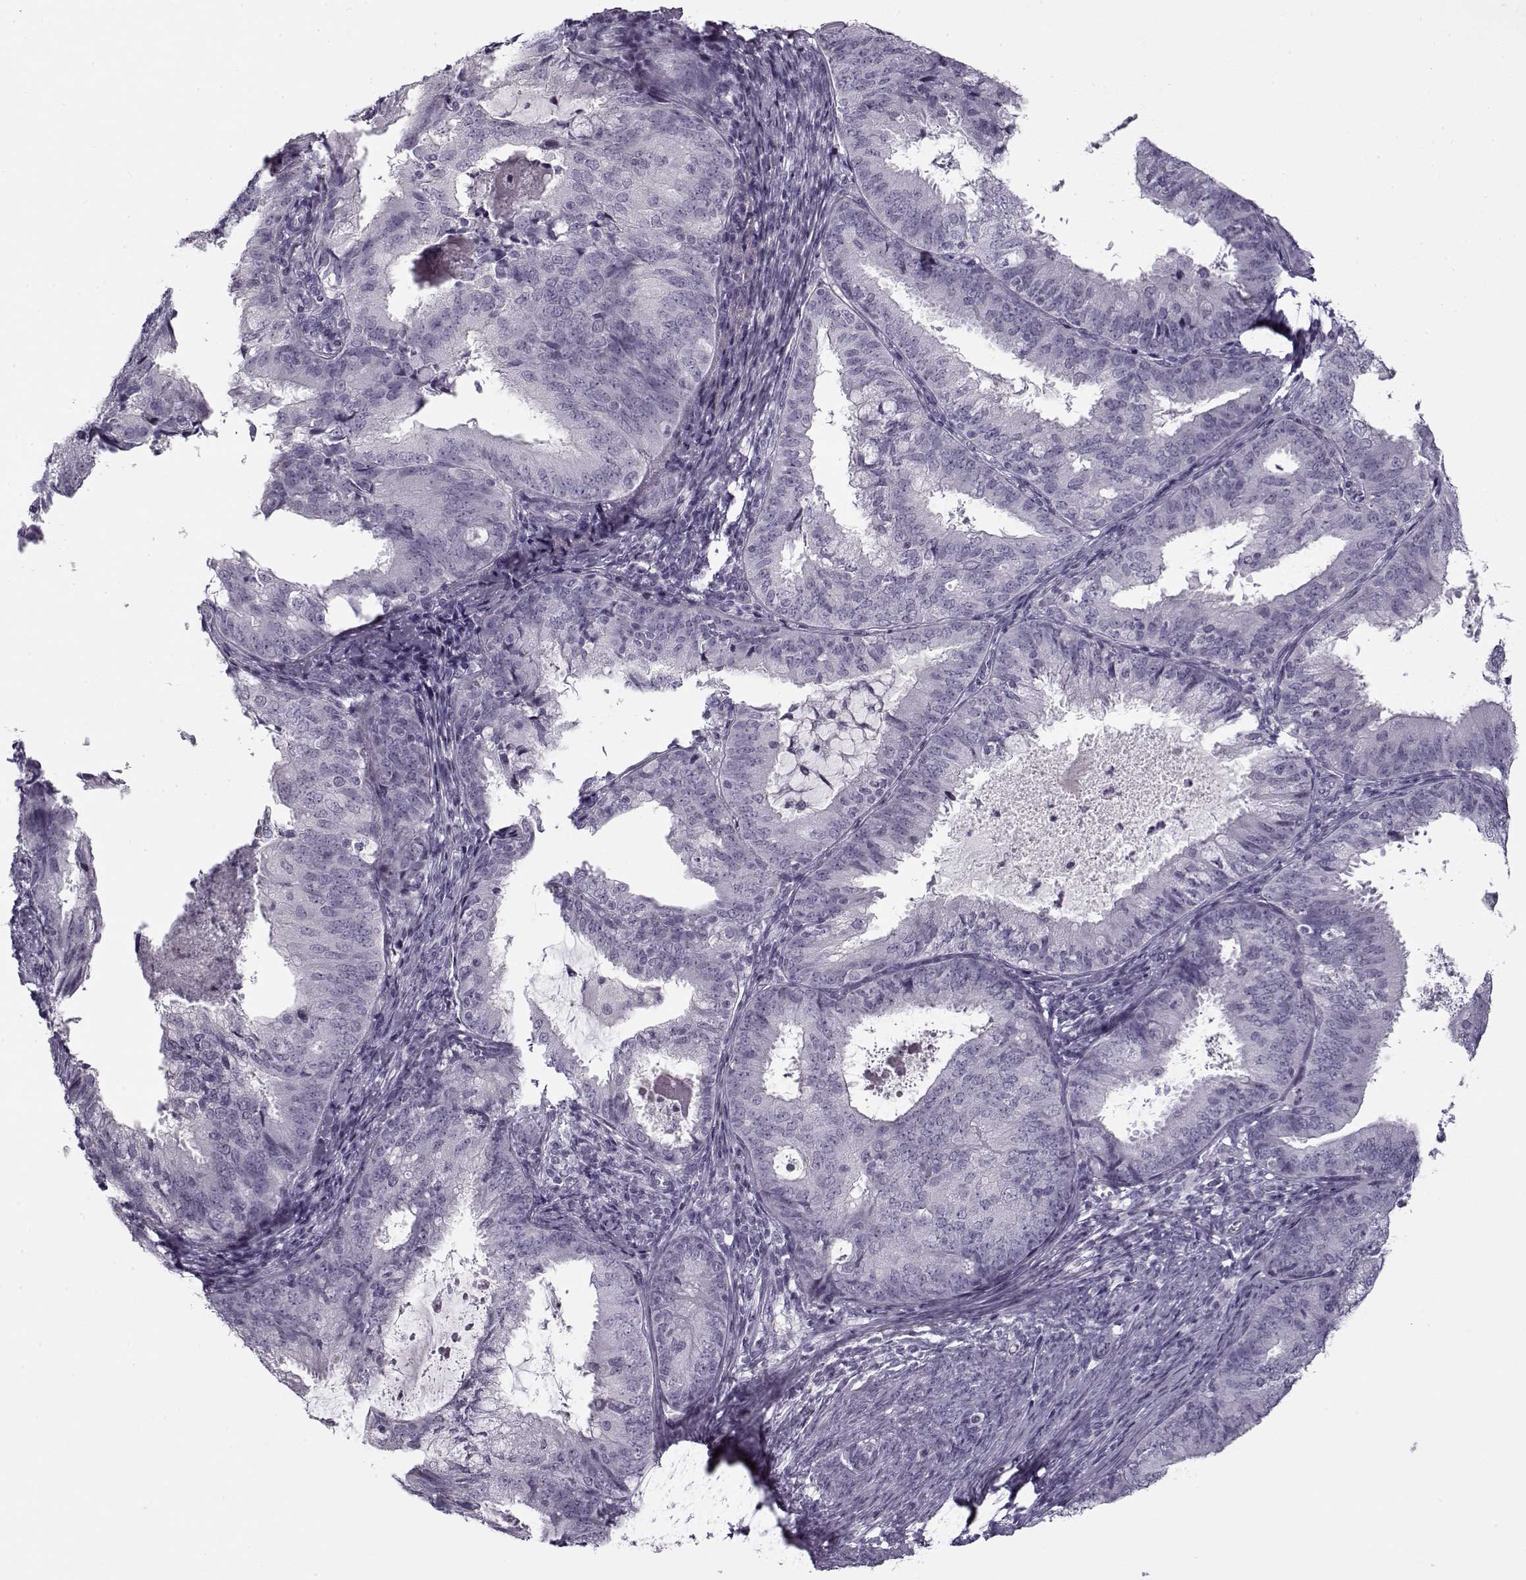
{"staining": {"intensity": "negative", "quantity": "none", "location": "none"}, "tissue": "endometrial cancer", "cell_type": "Tumor cells", "image_type": "cancer", "snomed": [{"axis": "morphology", "description": "Adenocarcinoma, NOS"}, {"axis": "topography", "description": "Endometrium"}], "caption": "There is no significant positivity in tumor cells of endometrial cancer.", "gene": "PNMT", "patient": {"sex": "female", "age": 57}}